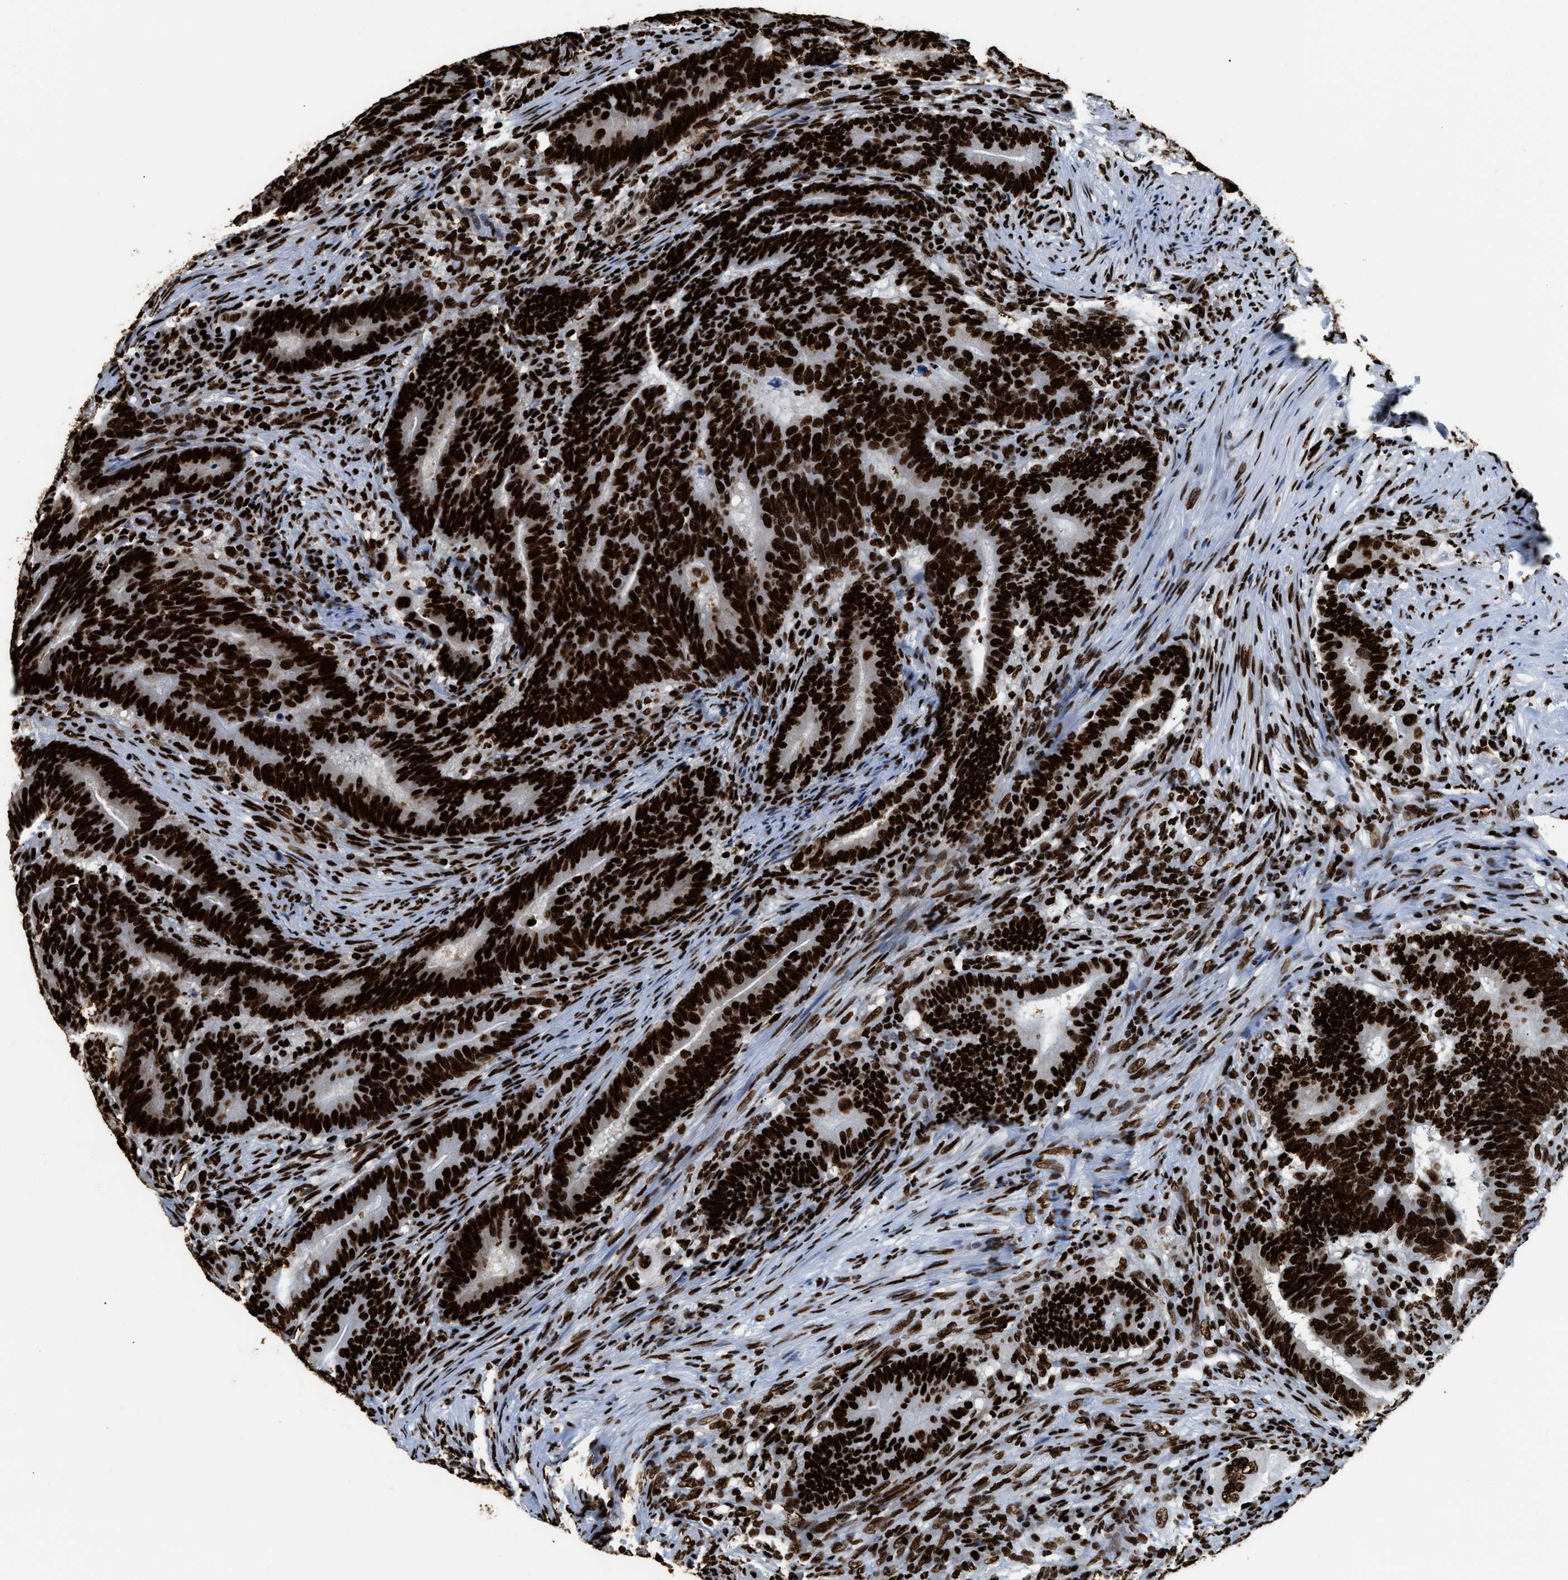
{"staining": {"intensity": "strong", "quantity": ">75%", "location": "nuclear"}, "tissue": "colorectal cancer", "cell_type": "Tumor cells", "image_type": "cancer", "snomed": [{"axis": "morphology", "description": "Normal tissue, NOS"}, {"axis": "morphology", "description": "Adenocarcinoma, NOS"}, {"axis": "topography", "description": "Colon"}], "caption": "This image displays immunohistochemistry staining of human colorectal cancer (adenocarcinoma), with high strong nuclear expression in about >75% of tumor cells.", "gene": "HNRNPM", "patient": {"sex": "female", "age": 66}}